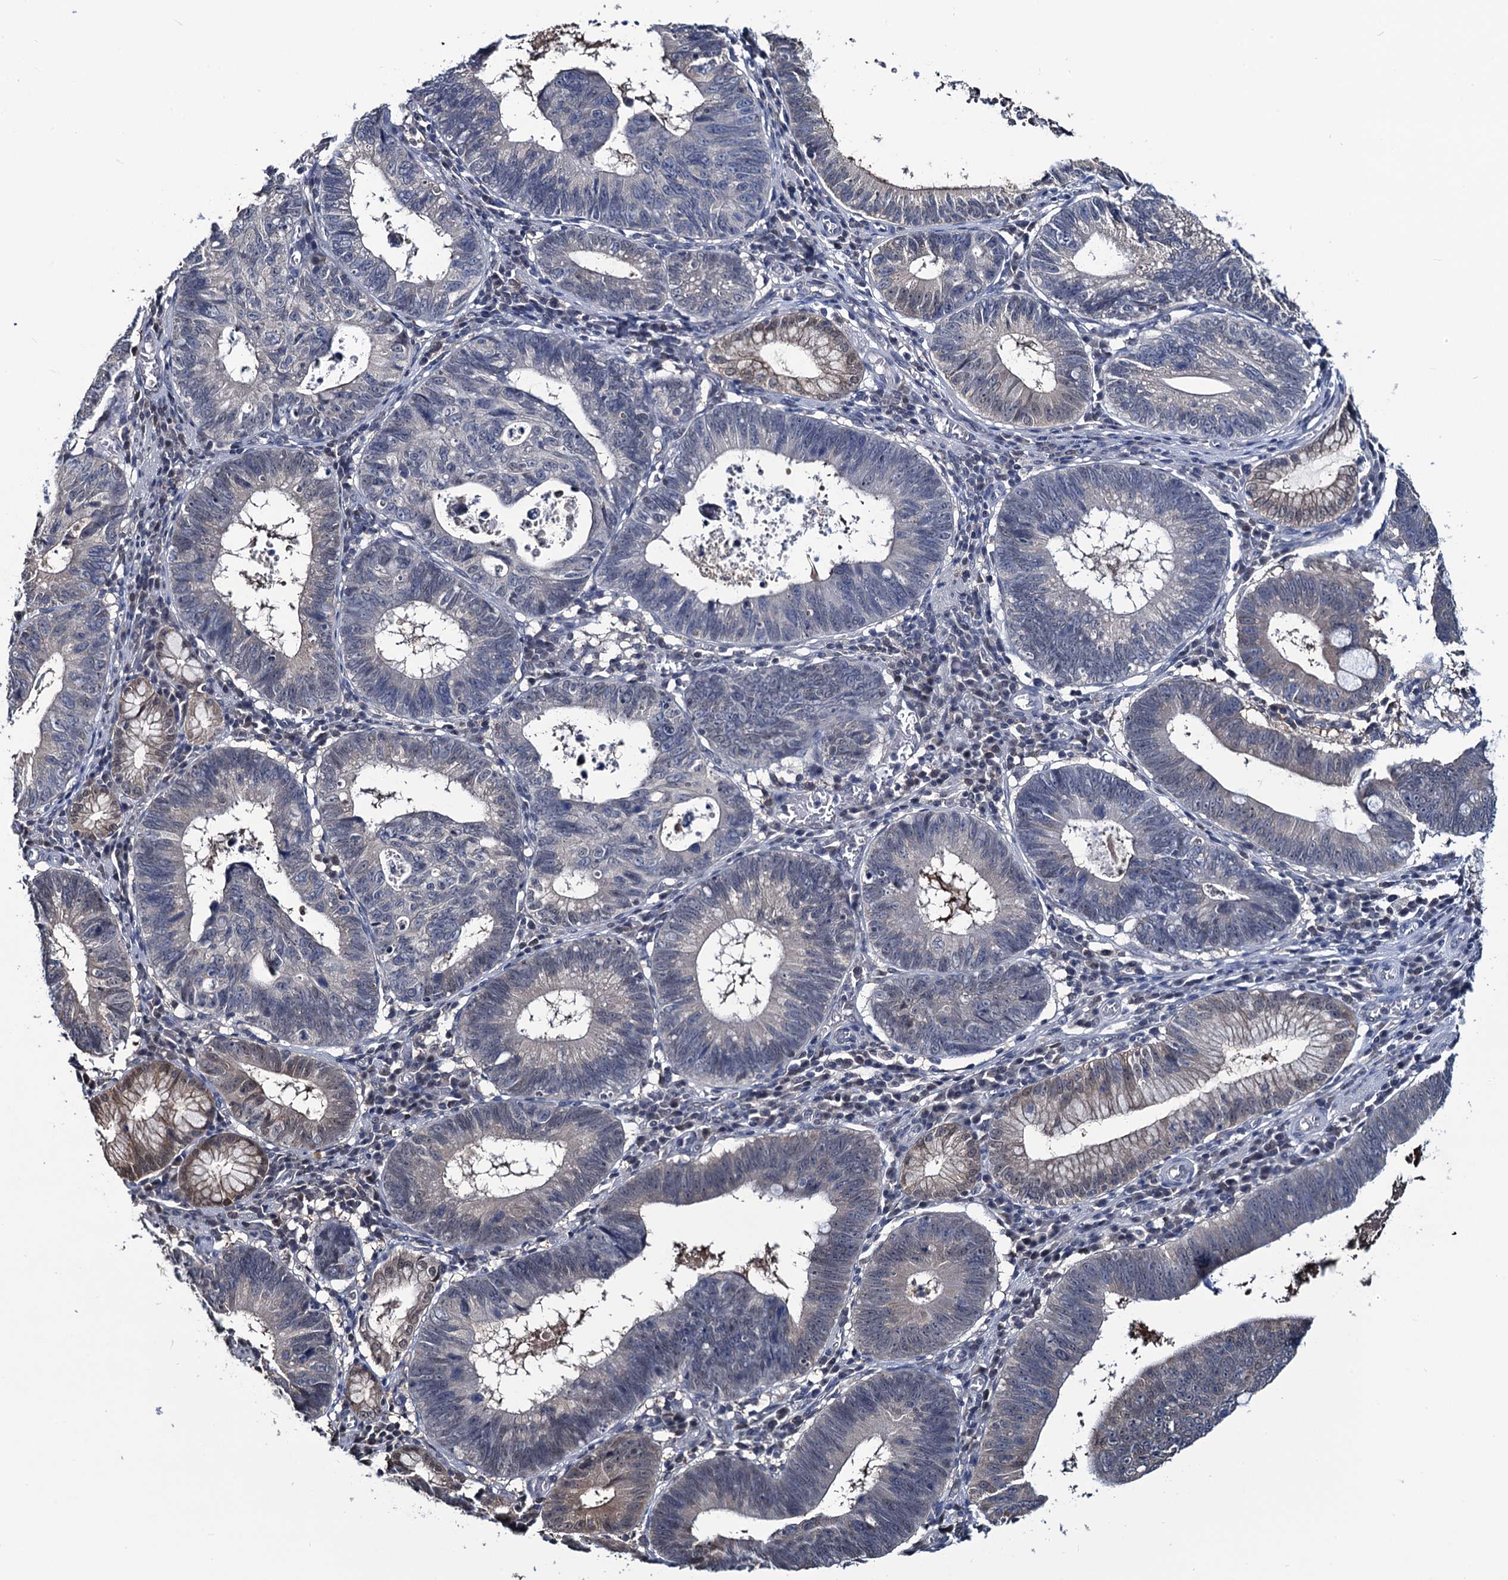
{"staining": {"intensity": "moderate", "quantity": "<25%", "location": "cytoplasmic/membranous,nuclear"}, "tissue": "stomach cancer", "cell_type": "Tumor cells", "image_type": "cancer", "snomed": [{"axis": "morphology", "description": "Adenocarcinoma, NOS"}, {"axis": "topography", "description": "Stomach"}], "caption": "The histopathology image displays staining of stomach adenocarcinoma, revealing moderate cytoplasmic/membranous and nuclear protein staining (brown color) within tumor cells.", "gene": "RTKN2", "patient": {"sex": "male", "age": 59}}